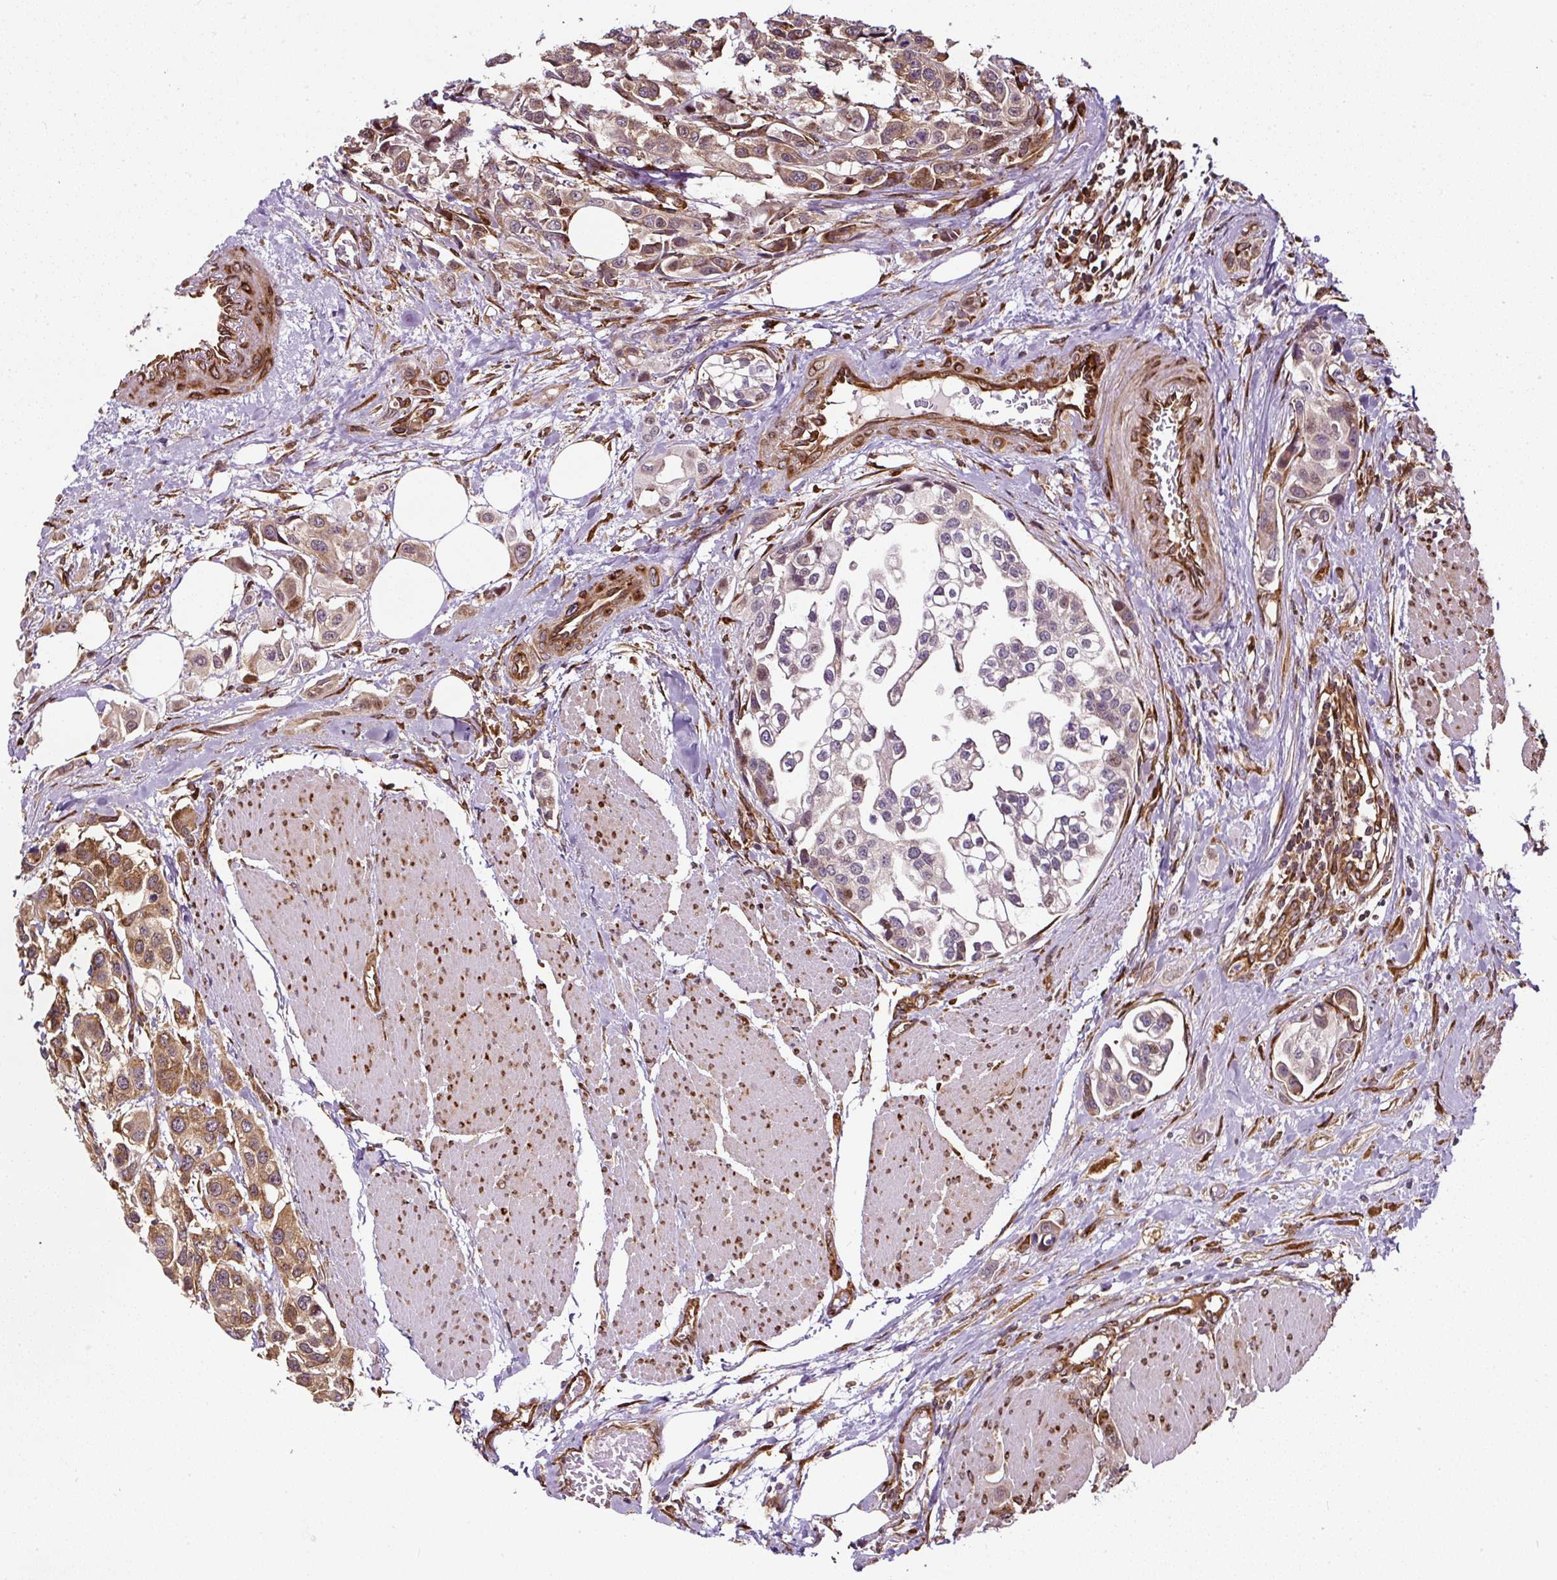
{"staining": {"intensity": "moderate", "quantity": ">75%", "location": "cytoplasmic/membranous"}, "tissue": "urothelial cancer", "cell_type": "Tumor cells", "image_type": "cancer", "snomed": [{"axis": "morphology", "description": "Urothelial carcinoma, High grade"}, {"axis": "topography", "description": "Urinary bladder"}], "caption": "A micrograph of high-grade urothelial carcinoma stained for a protein exhibits moderate cytoplasmic/membranous brown staining in tumor cells.", "gene": "KDM4E", "patient": {"sex": "male", "age": 67}}